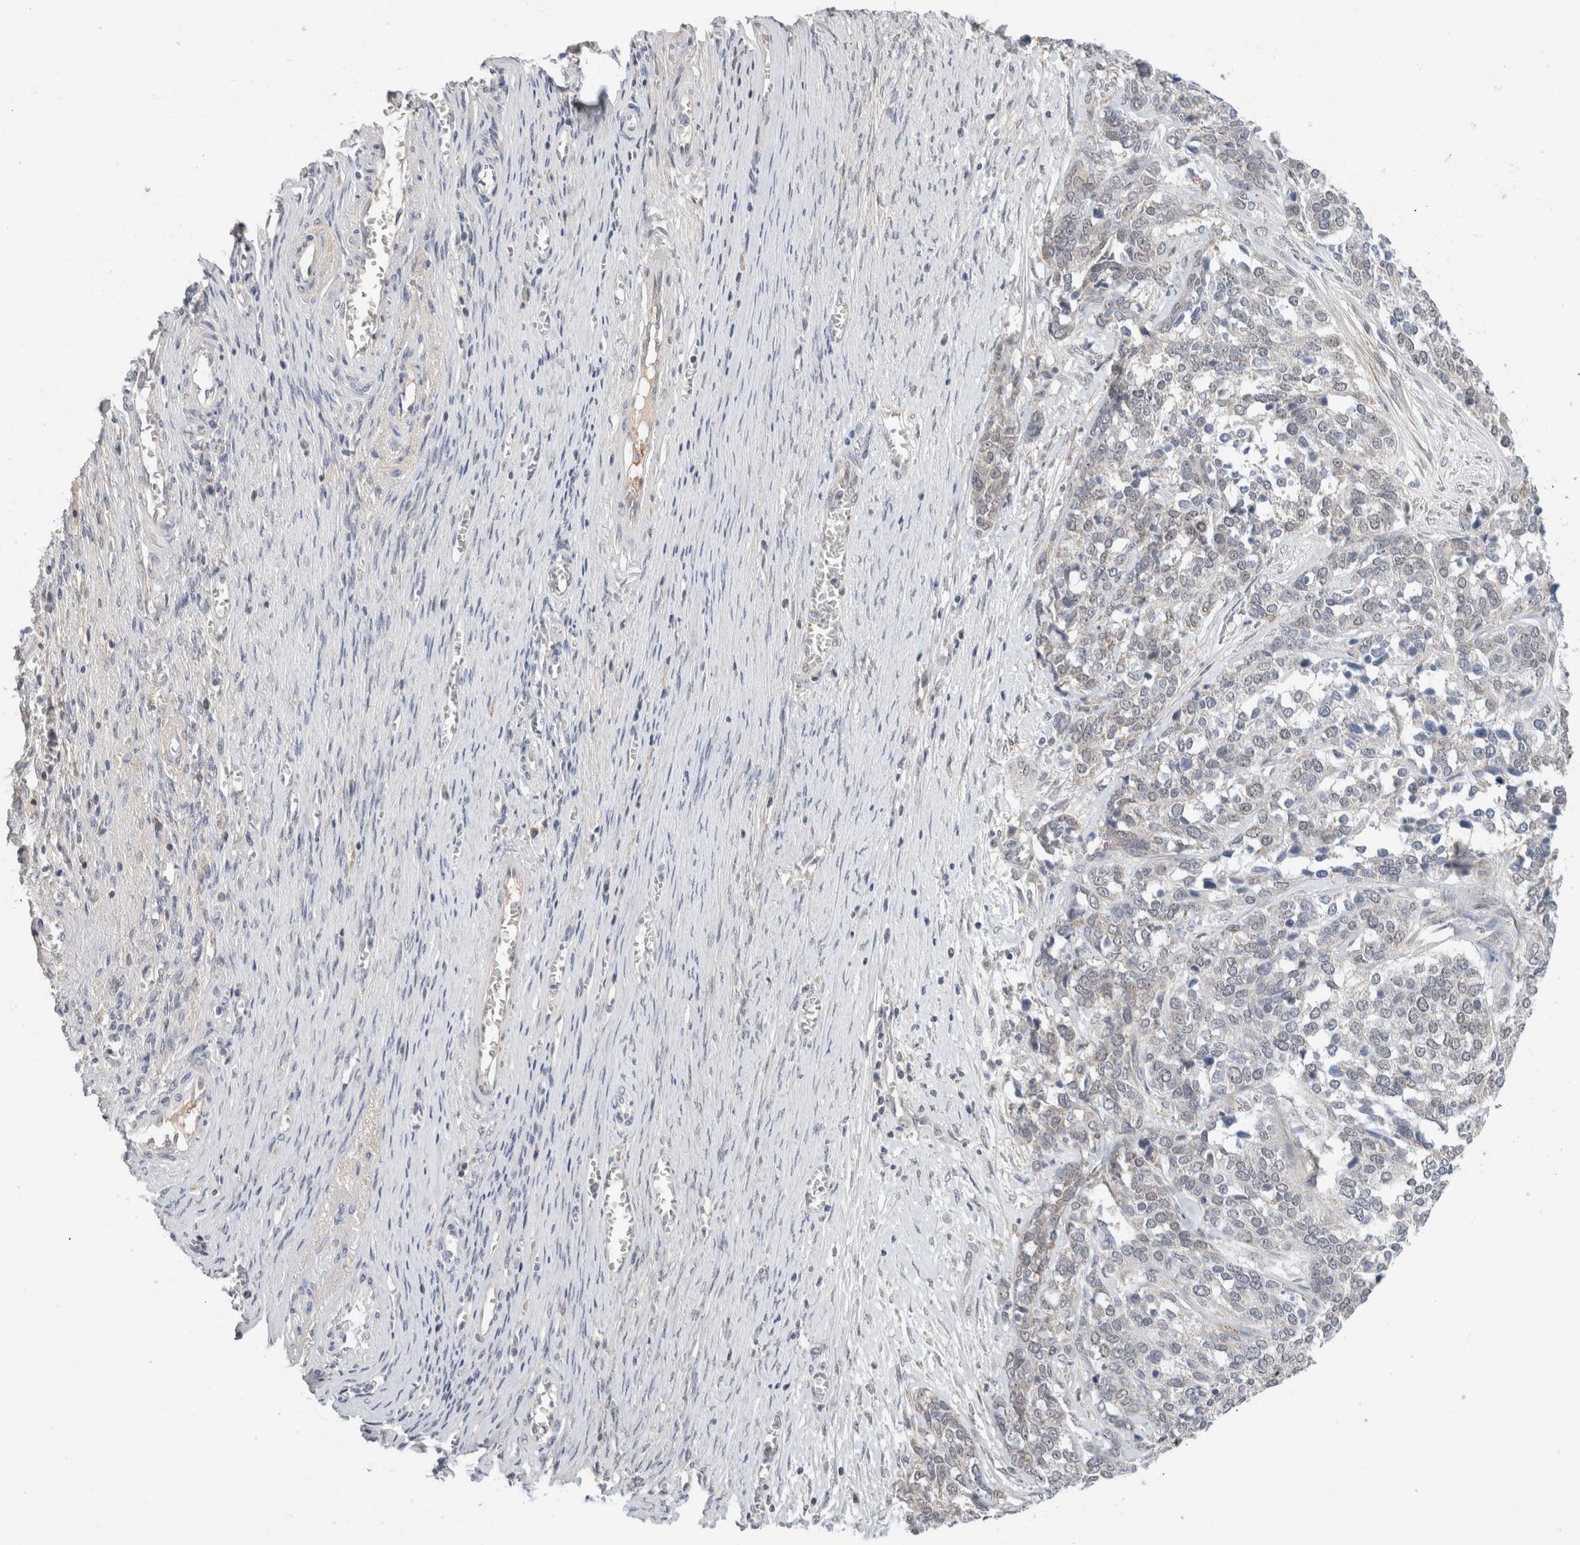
{"staining": {"intensity": "negative", "quantity": "none", "location": "none"}, "tissue": "ovarian cancer", "cell_type": "Tumor cells", "image_type": "cancer", "snomed": [{"axis": "morphology", "description": "Cystadenocarcinoma, serous, NOS"}, {"axis": "topography", "description": "Ovary"}], "caption": "Tumor cells are negative for brown protein staining in ovarian serous cystadenocarcinoma.", "gene": "HCN3", "patient": {"sex": "female", "age": 44}}